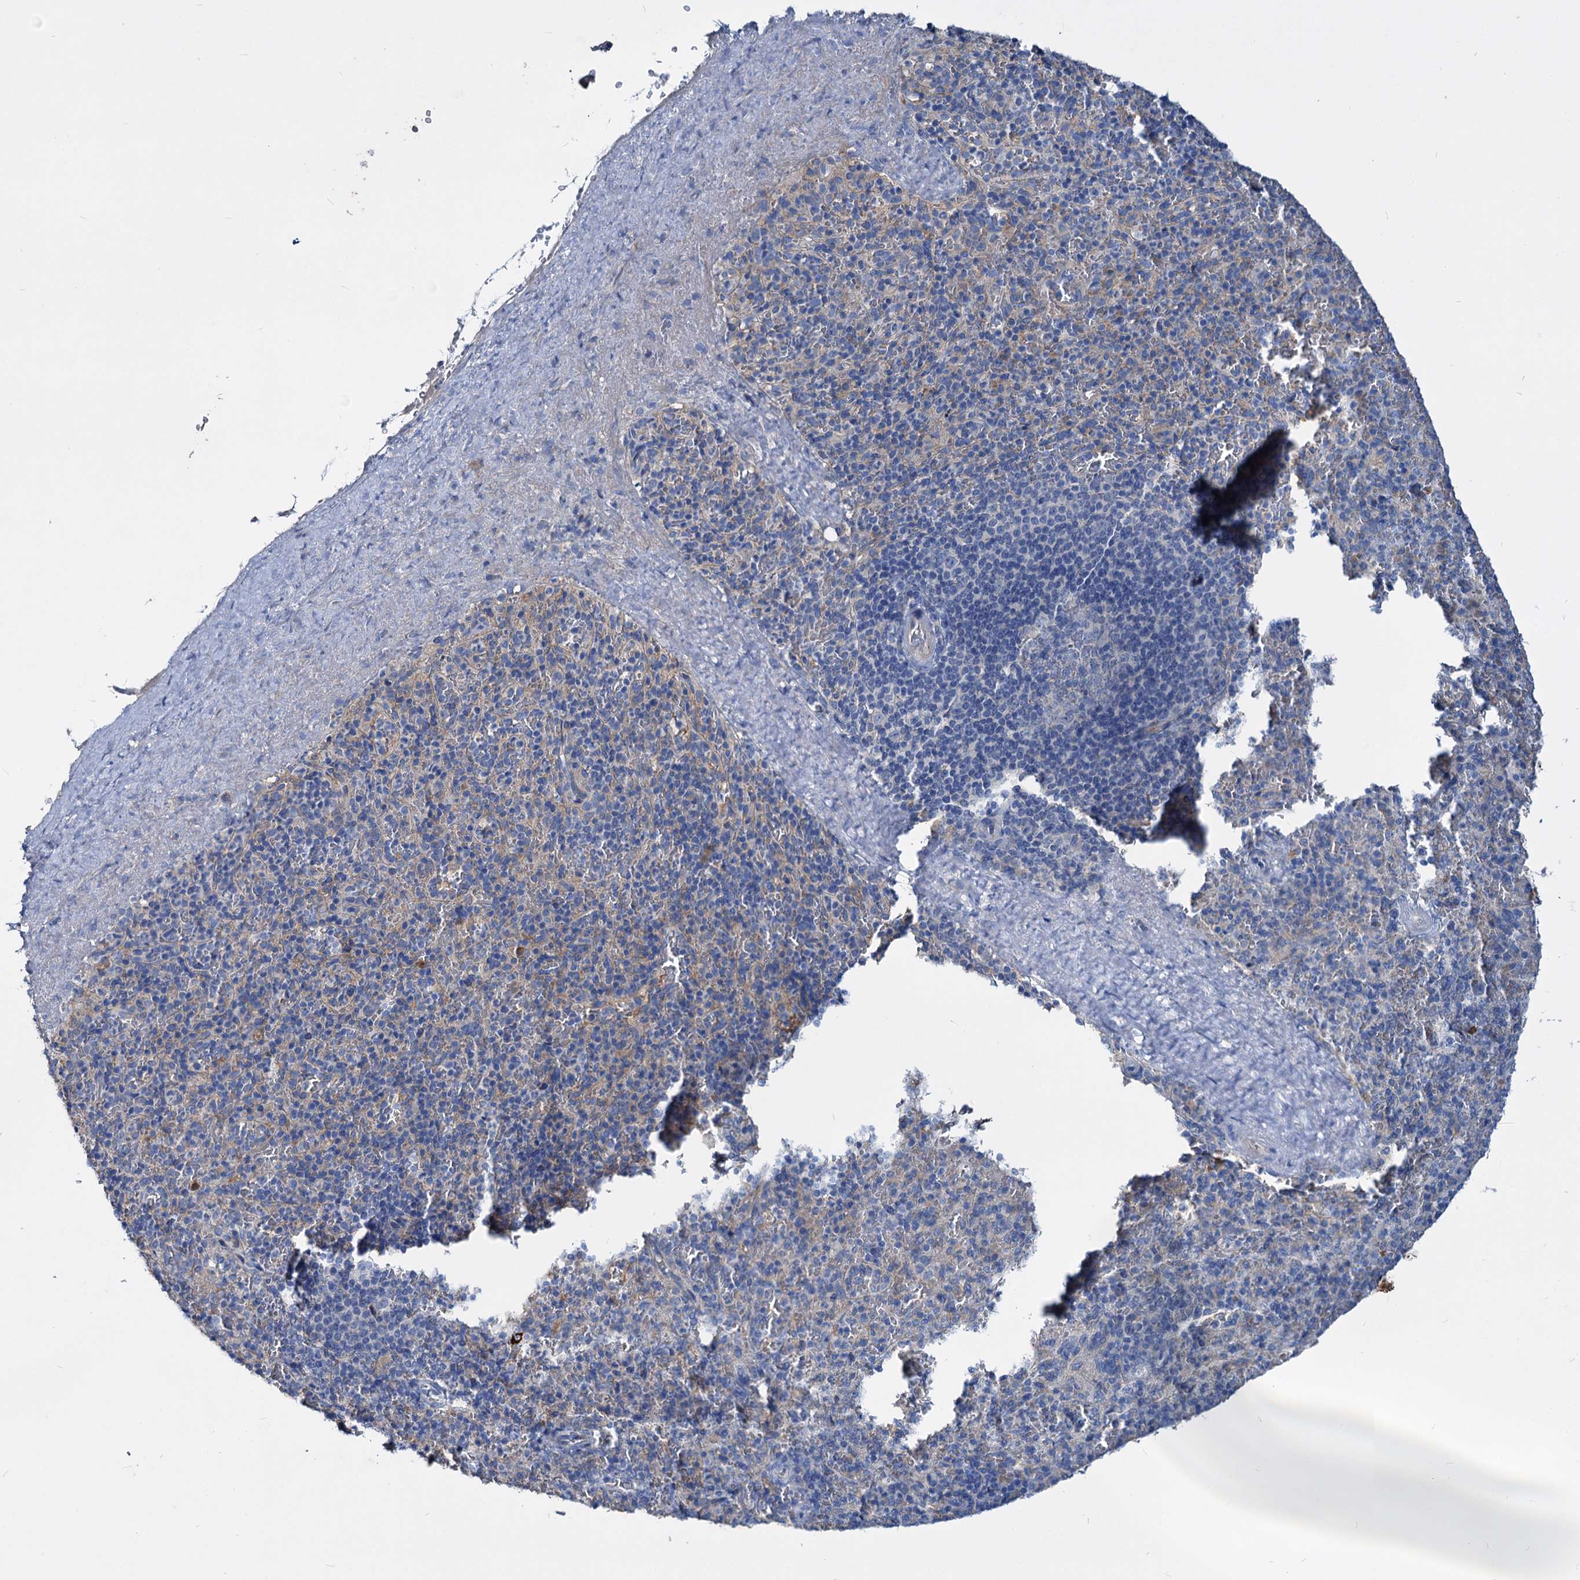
{"staining": {"intensity": "negative", "quantity": "none", "location": "none"}, "tissue": "spleen", "cell_type": "Cells in red pulp", "image_type": "normal", "snomed": [{"axis": "morphology", "description": "Normal tissue, NOS"}, {"axis": "topography", "description": "Spleen"}], "caption": "Histopathology image shows no protein positivity in cells in red pulp of benign spleen.", "gene": "ACY3", "patient": {"sex": "male", "age": 82}}